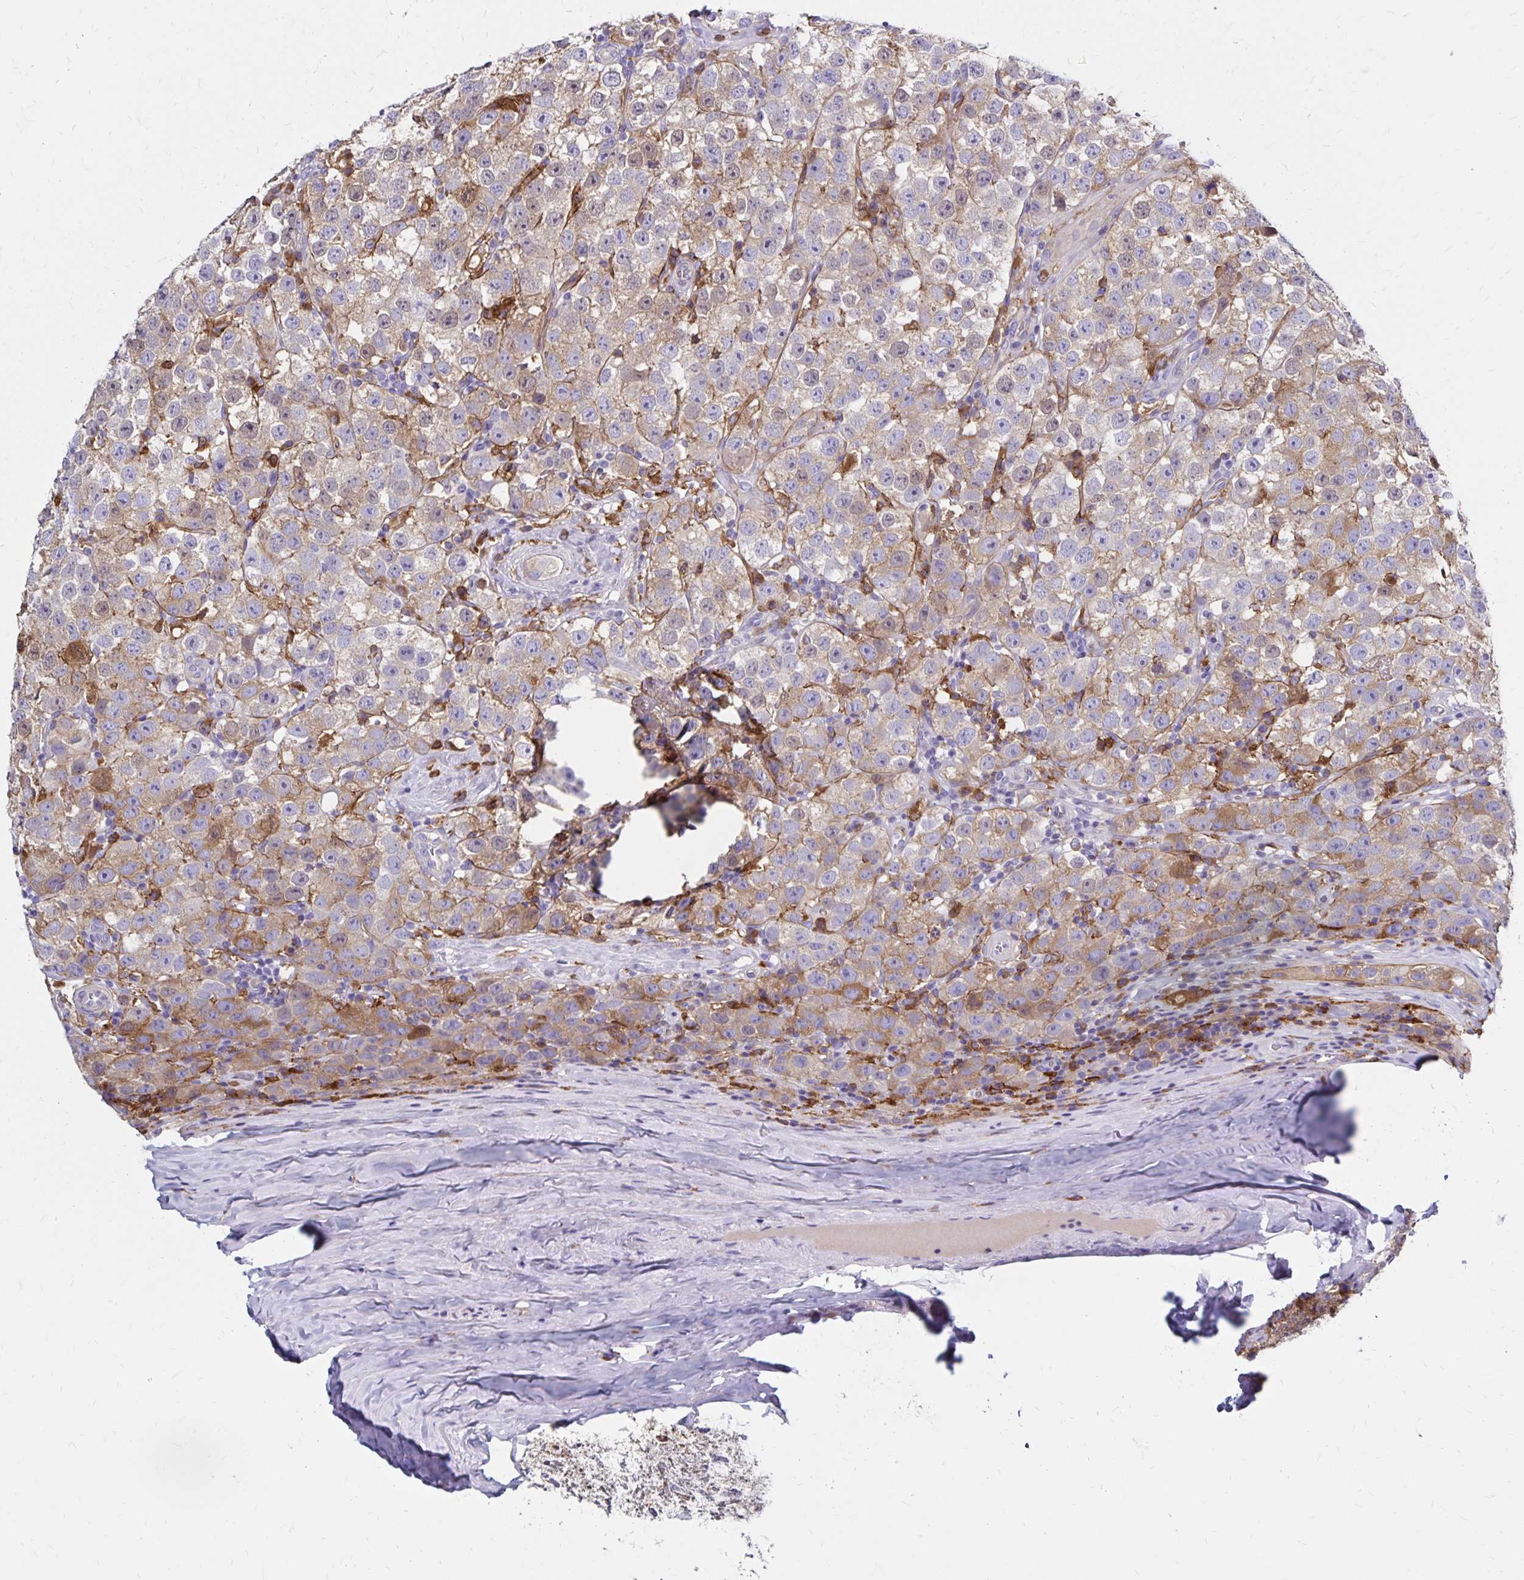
{"staining": {"intensity": "weak", "quantity": "25%-75%", "location": "cytoplasmic/membranous"}, "tissue": "testis cancer", "cell_type": "Tumor cells", "image_type": "cancer", "snomed": [{"axis": "morphology", "description": "Seminoma, NOS"}, {"axis": "topography", "description": "Testis"}], "caption": "The micrograph demonstrates a brown stain indicating the presence of a protein in the cytoplasmic/membranous of tumor cells in testis seminoma.", "gene": "TNS3", "patient": {"sex": "male", "age": 34}}